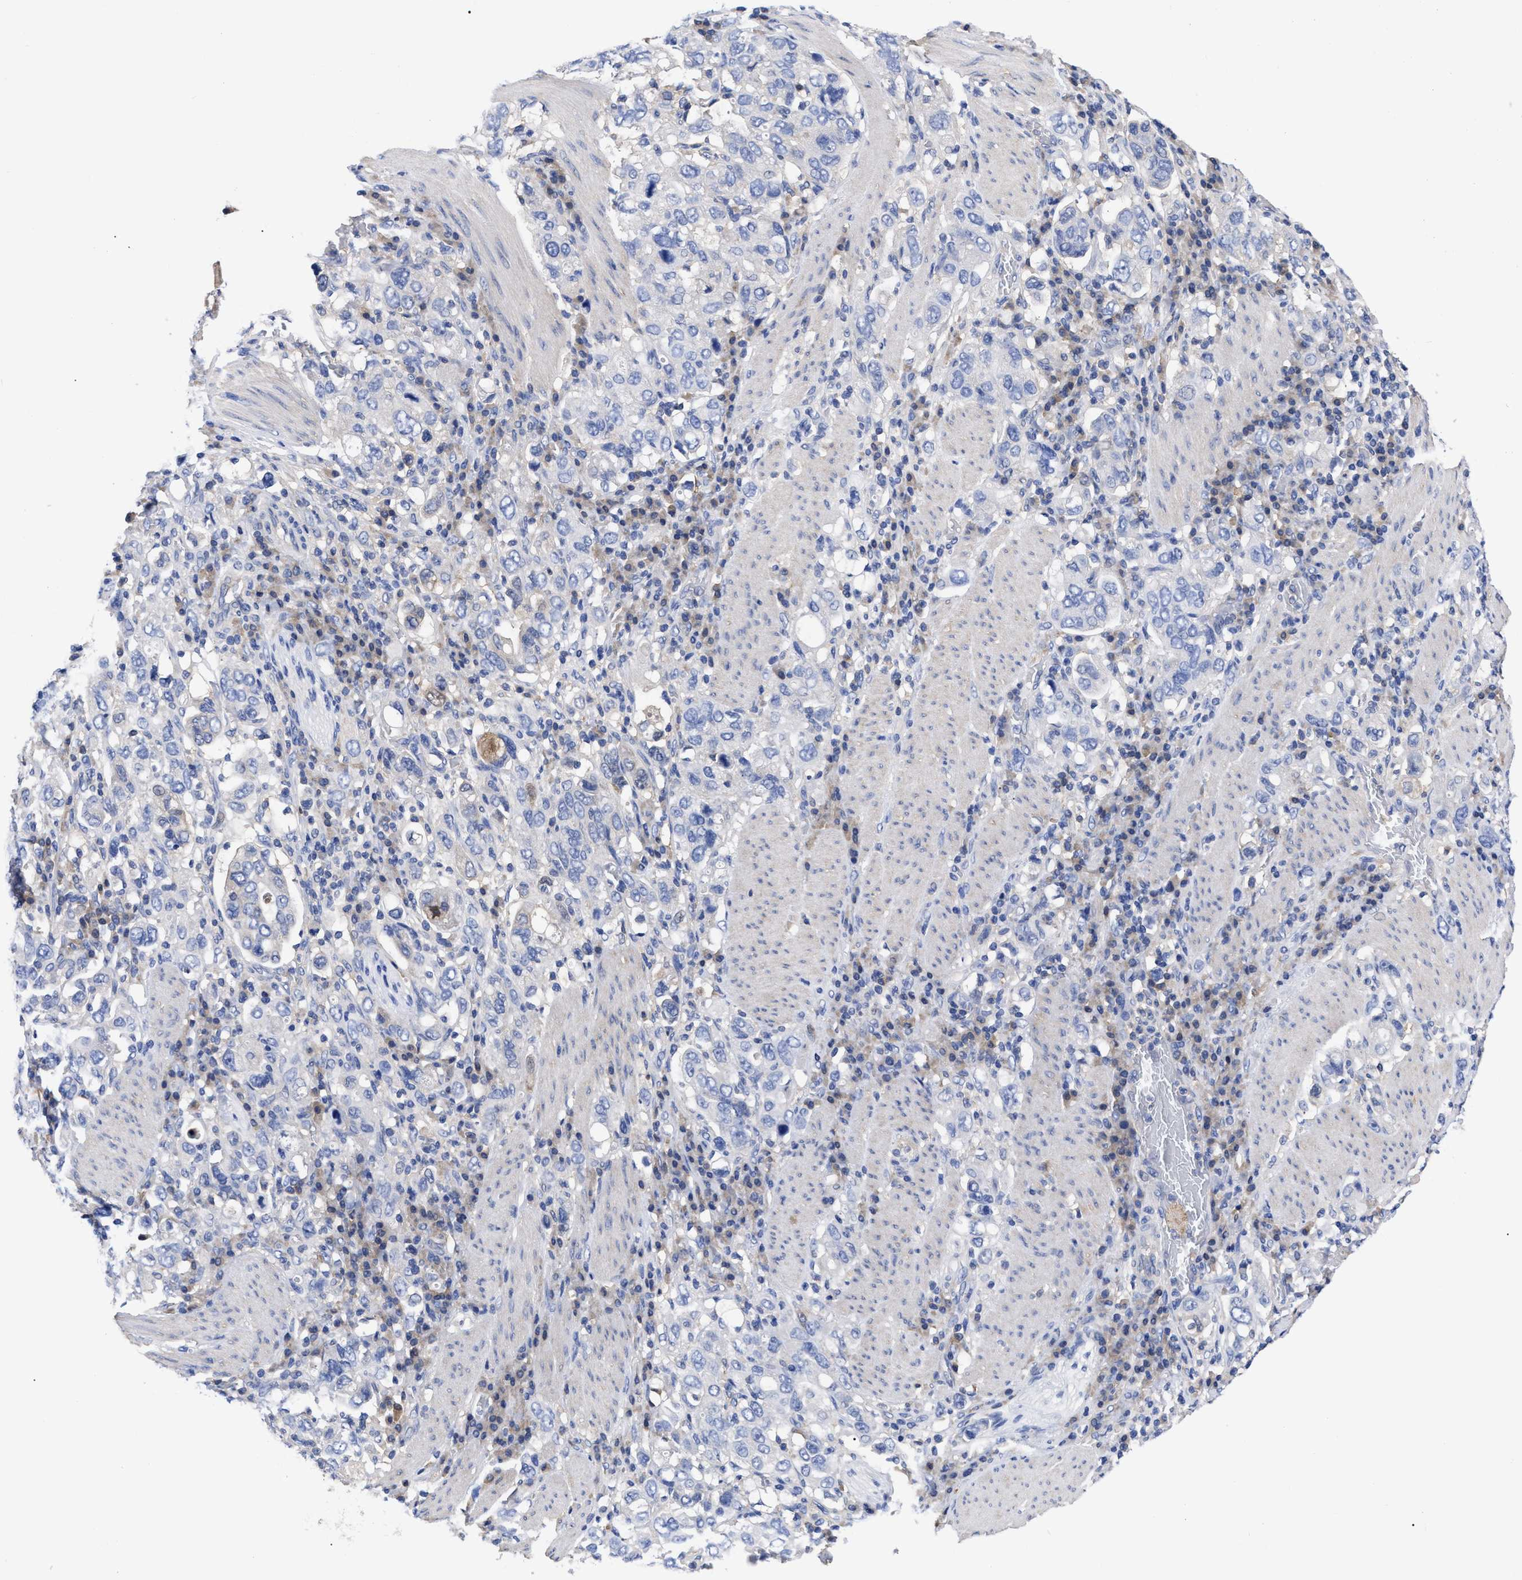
{"staining": {"intensity": "negative", "quantity": "none", "location": "none"}, "tissue": "stomach cancer", "cell_type": "Tumor cells", "image_type": "cancer", "snomed": [{"axis": "morphology", "description": "Adenocarcinoma, NOS"}, {"axis": "topography", "description": "Stomach, upper"}], "caption": "Tumor cells are negative for brown protein staining in stomach adenocarcinoma.", "gene": "RBKS", "patient": {"sex": "male", "age": 62}}